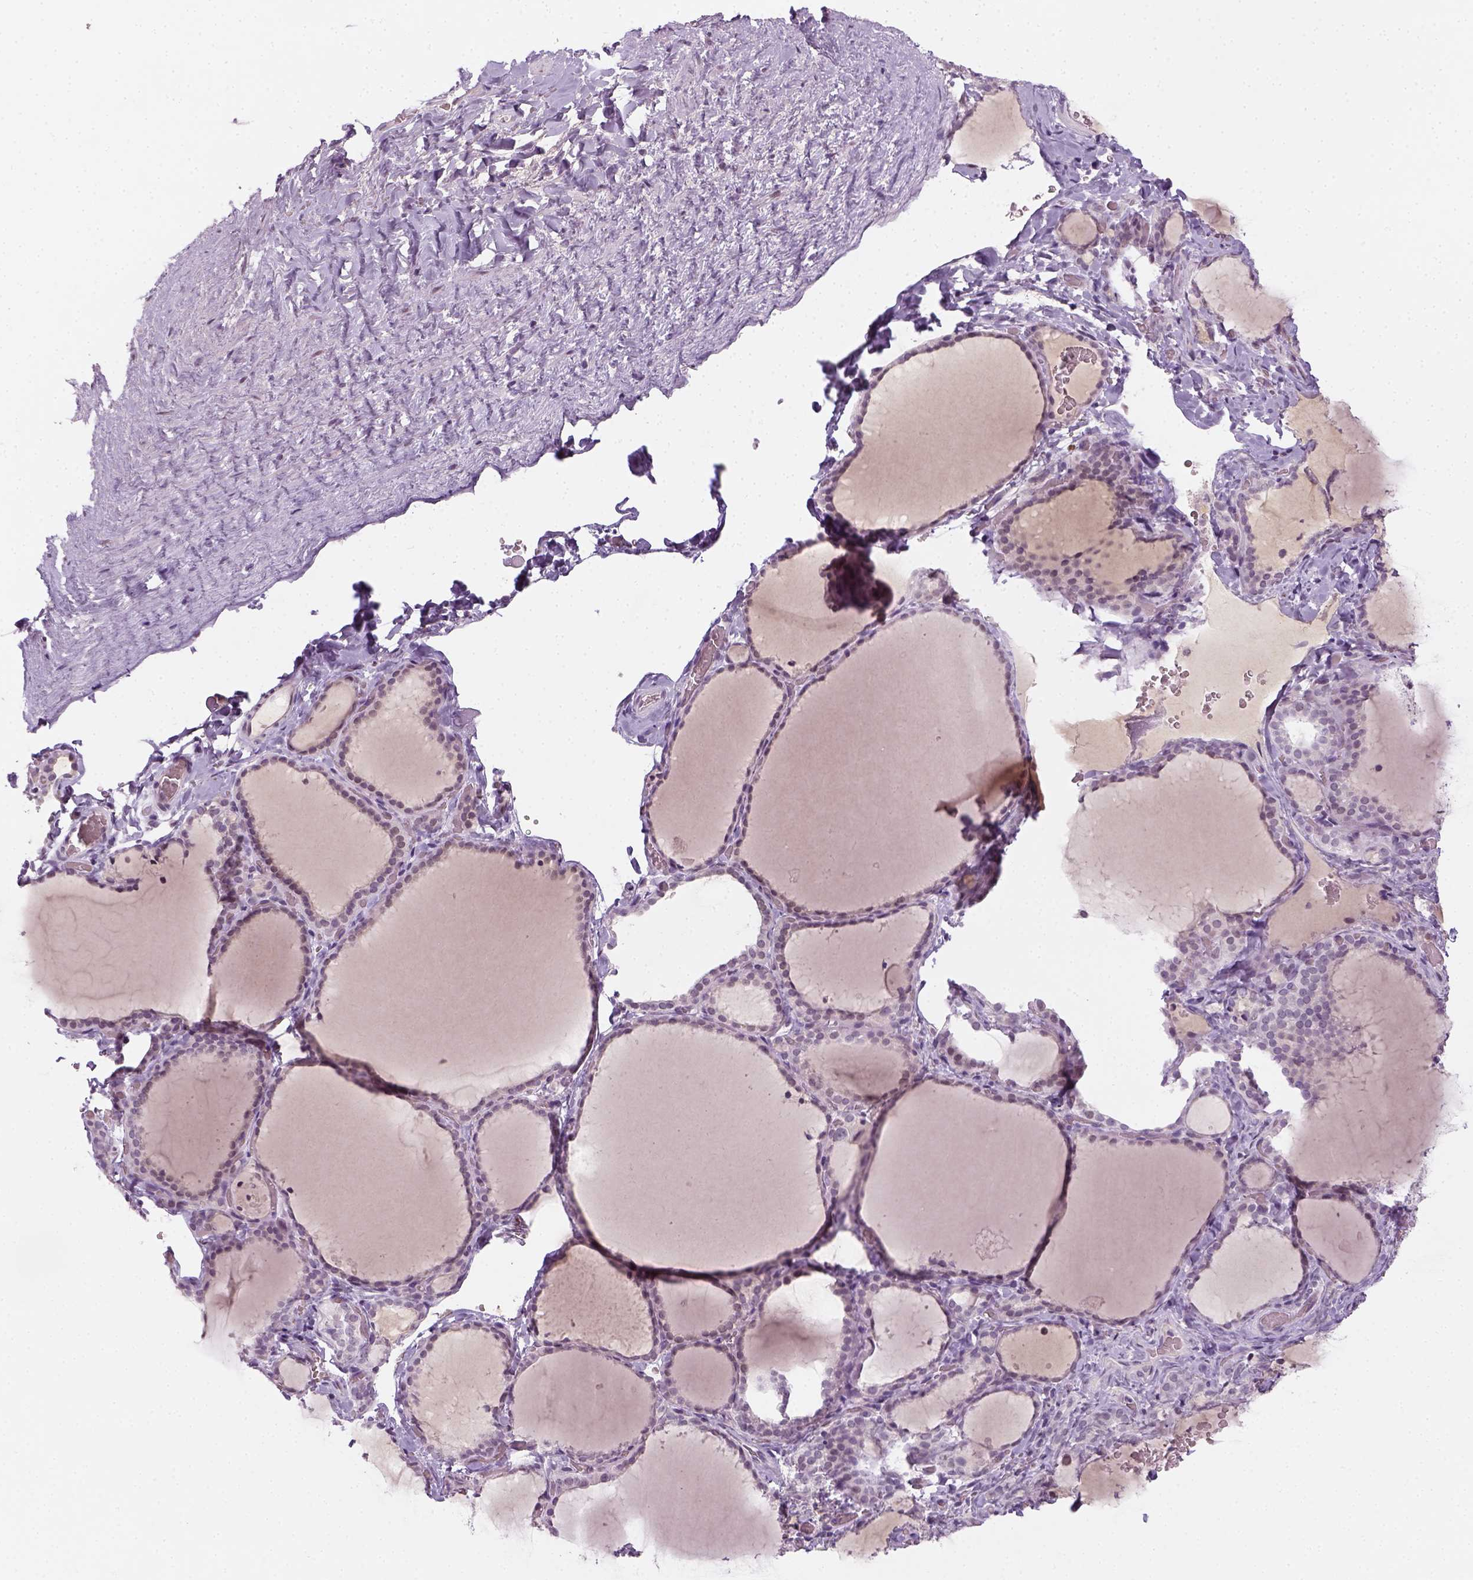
{"staining": {"intensity": "negative", "quantity": "none", "location": "none"}, "tissue": "thyroid gland", "cell_type": "Glandular cells", "image_type": "normal", "snomed": [{"axis": "morphology", "description": "Normal tissue, NOS"}, {"axis": "topography", "description": "Thyroid gland"}], "caption": "Immunohistochemistry (IHC) of unremarkable human thyroid gland exhibits no expression in glandular cells.", "gene": "MAGEB3", "patient": {"sex": "female", "age": 22}}